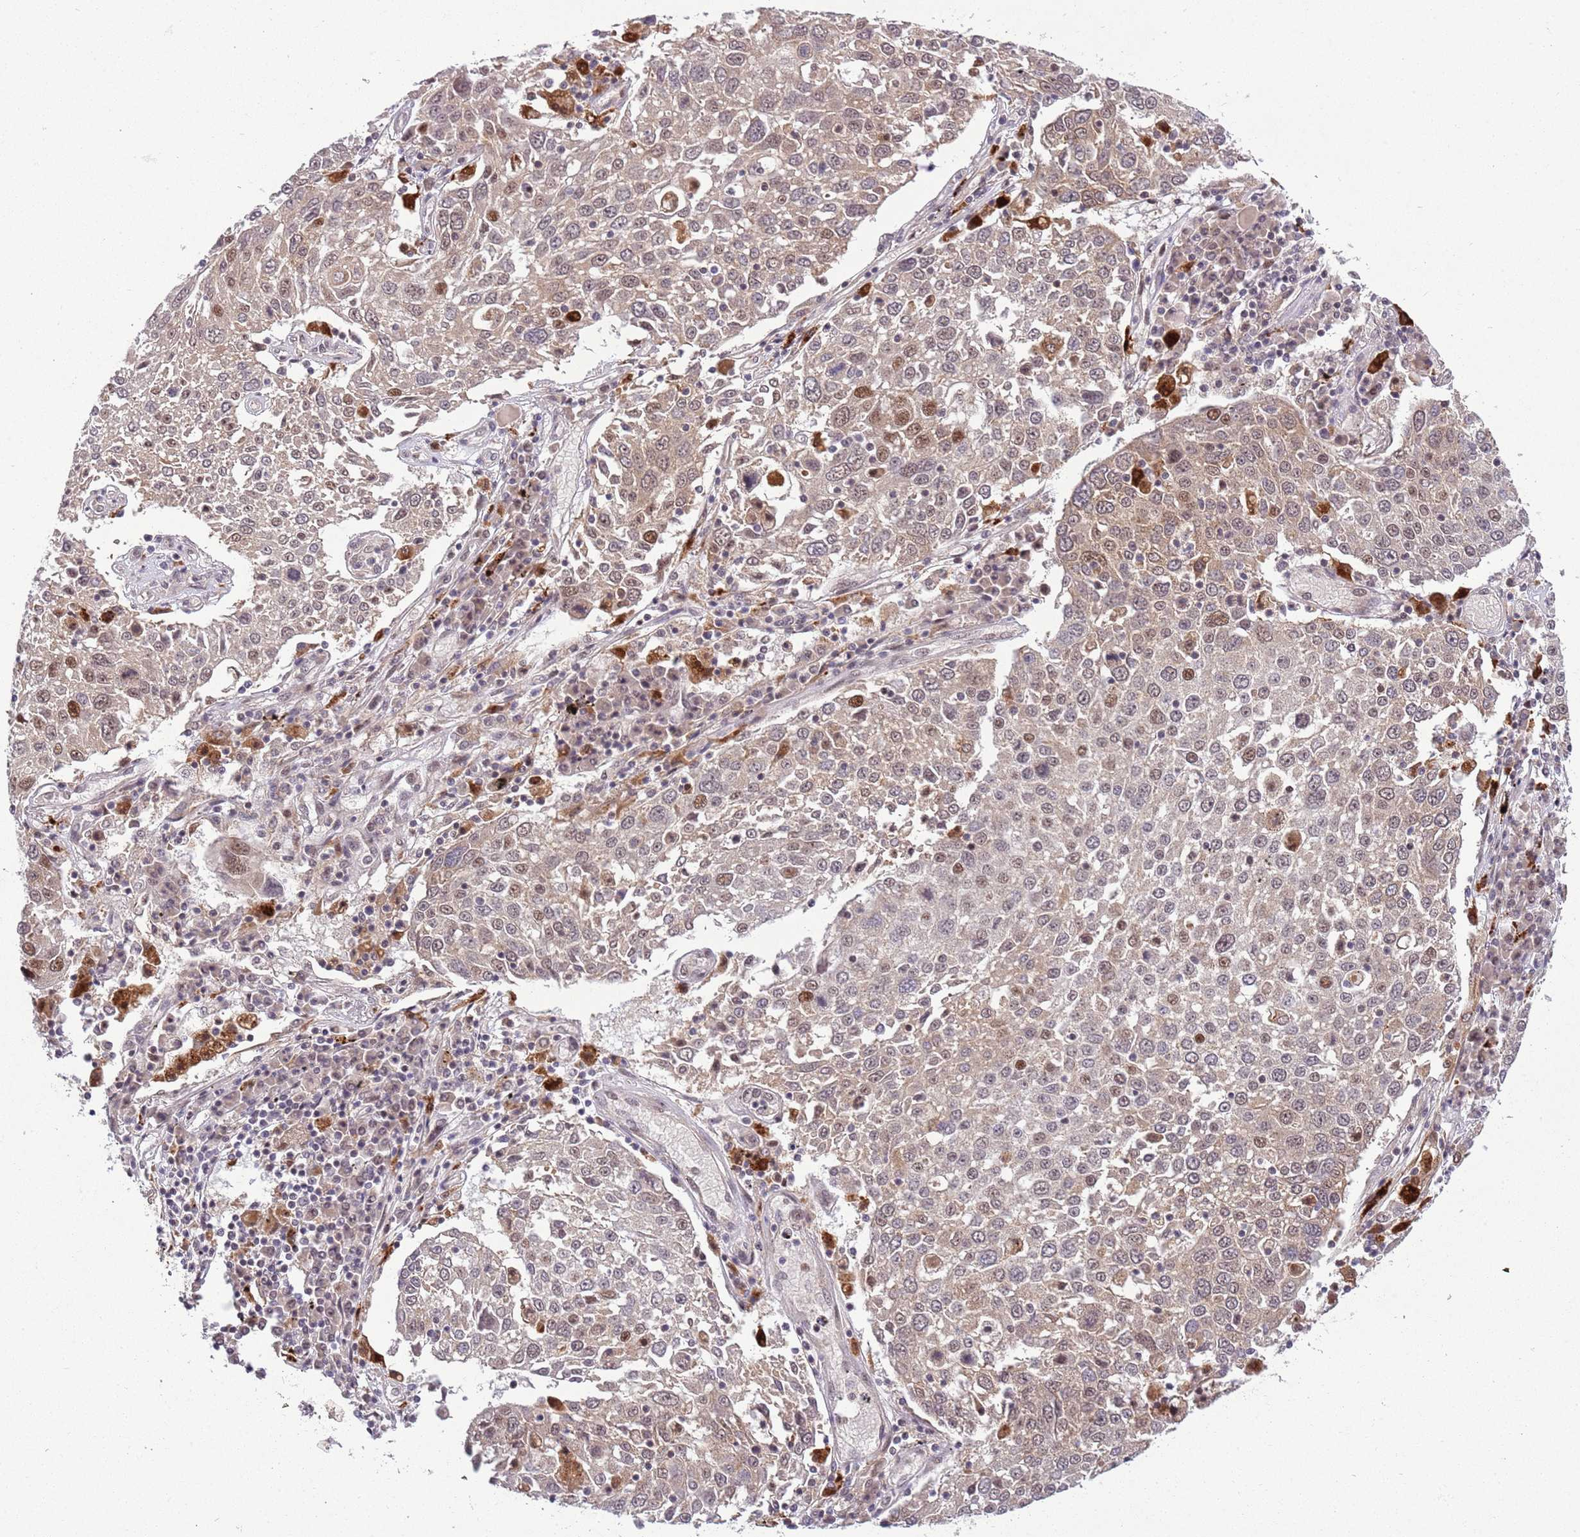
{"staining": {"intensity": "weak", "quantity": ">75%", "location": "cytoplasmic/membranous,nuclear"}, "tissue": "lung cancer", "cell_type": "Tumor cells", "image_type": "cancer", "snomed": [{"axis": "morphology", "description": "Squamous cell carcinoma, NOS"}, {"axis": "topography", "description": "Lung"}], "caption": "Protein expression analysis of human lung squamous cell carcinoma reveals weak cytoplasmic/membranous and nuclear positivity in about >75% of tumor cells.", "gene": "TRIM27", "patient": {"sex": "male", "age": 65}}